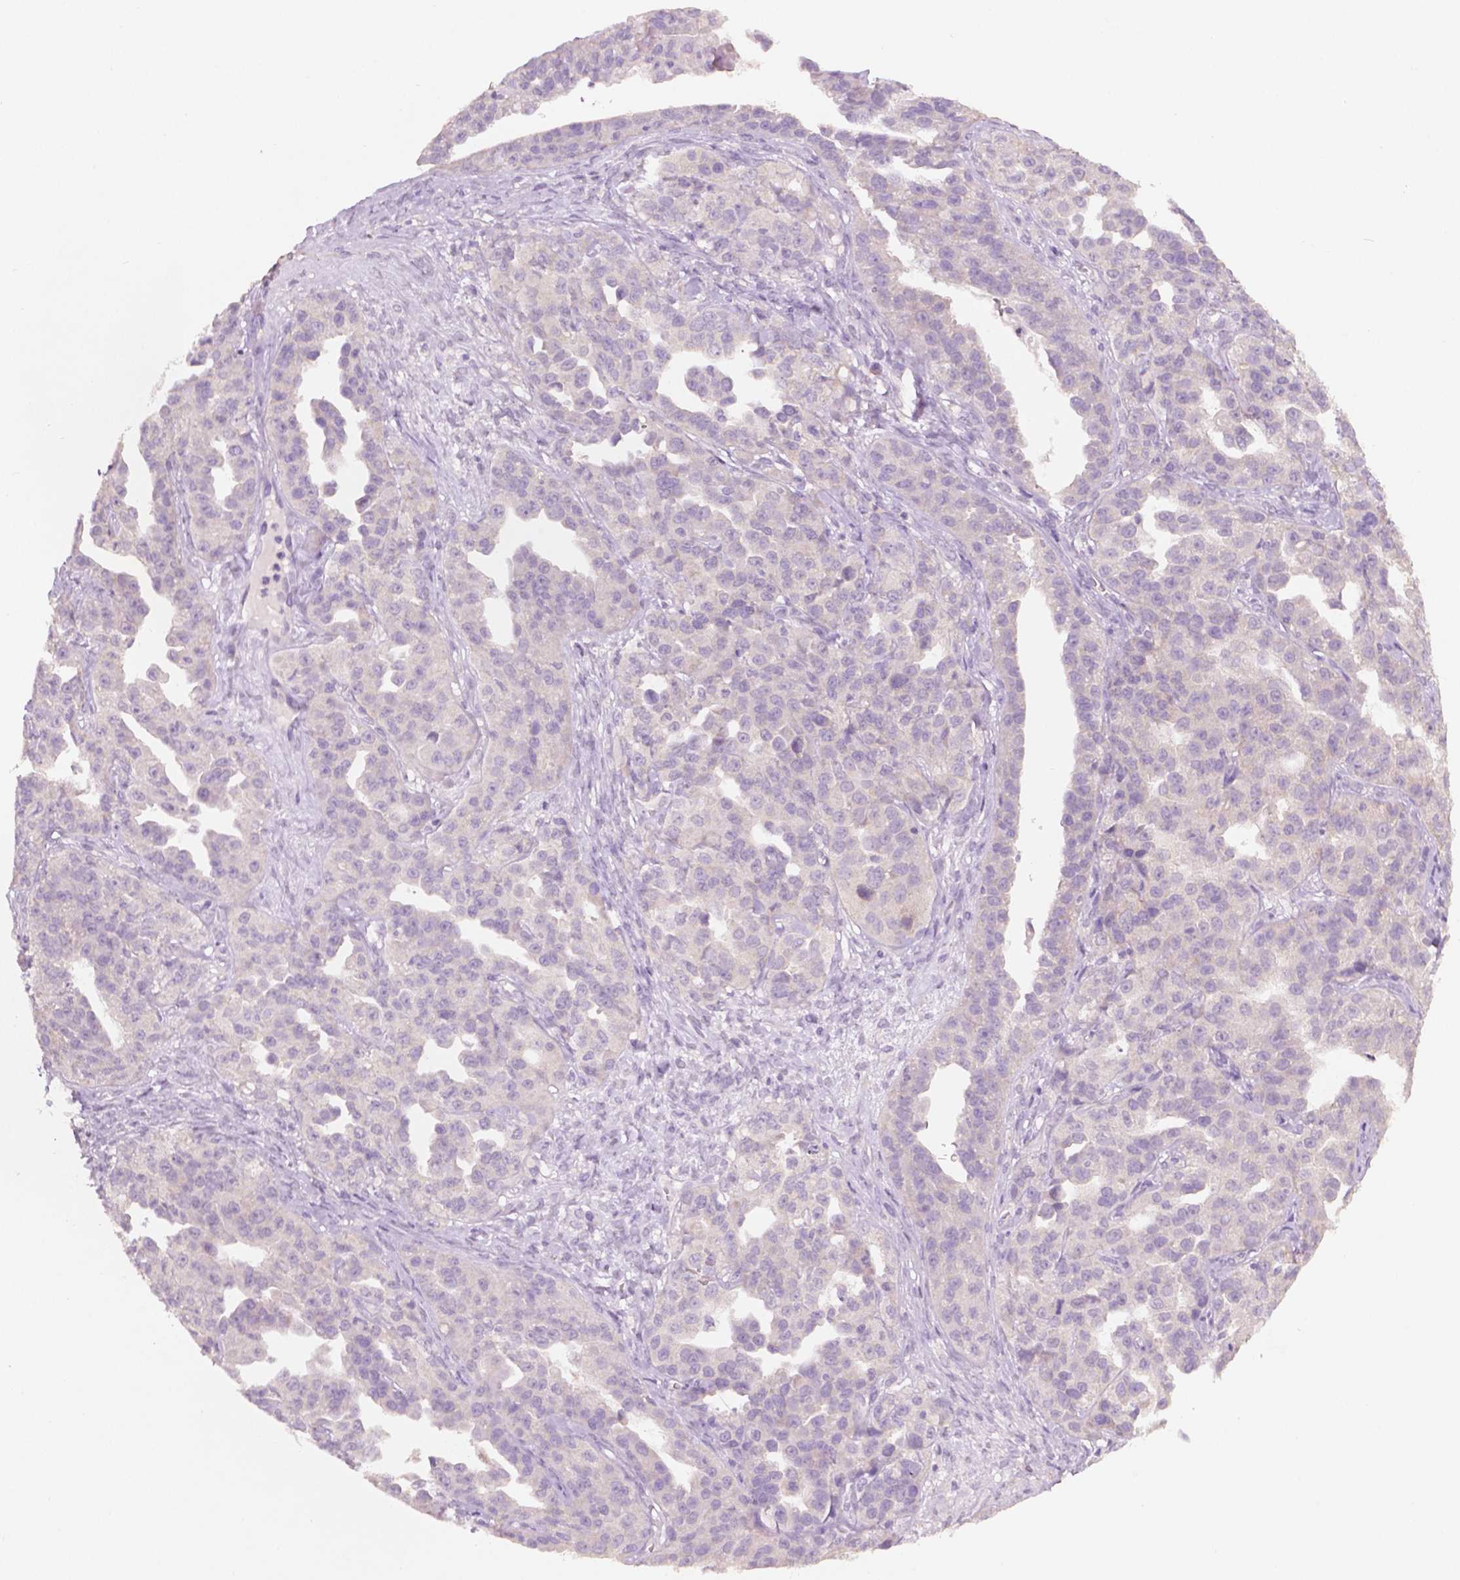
{"staining": {"intensity": "negative", "quantity": "none", "location": "none"}, "tissue": "ovarian cancer", "cell_type": "Tumor cells", "image_type": "cancer", "snomed": [{"axis": "morphology", "description": "Cystadenocarcinoma, serous, NOS"}, {"axis": "topography", "description": "Ovary"}], "caption": "Serous cystadenocarcinoma (ovarian) stained for a protein using IHC displays no staining tumor cells.", "gene": "FASN", "patient": {"sex": "female", "age": 75}}